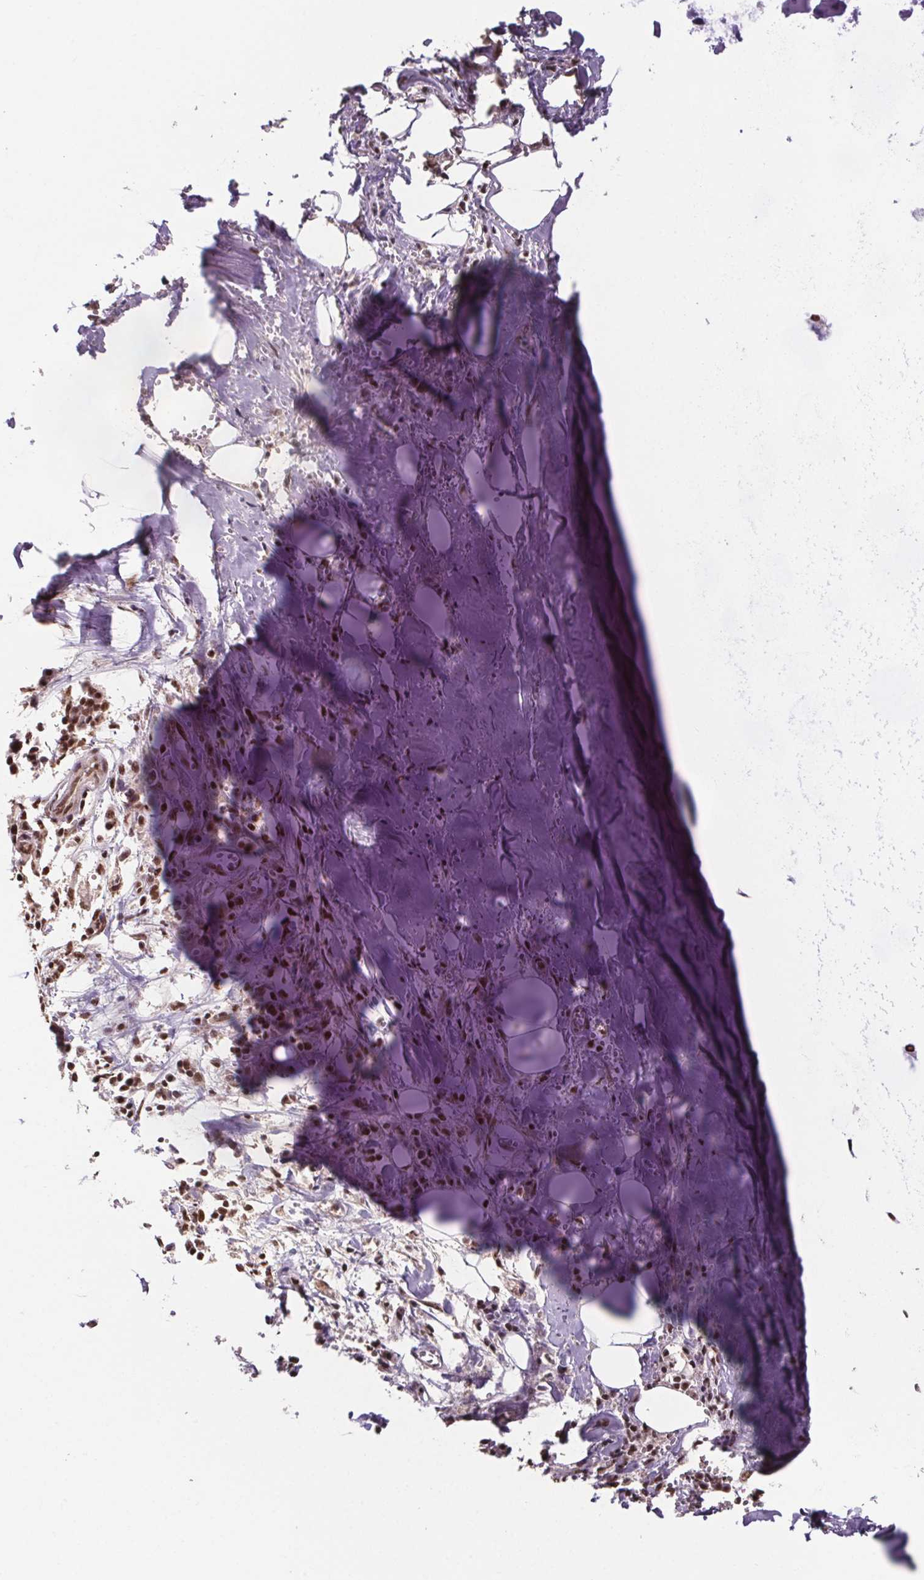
{"staining": {"intensity": "moderate", "quantity": "<25%", "location": "nuclear"}, "tissue": "adipose tissue", "cell_type": "Adipocytes", "image_type": "normal", "snomed": [{"axis": "morphology", "description": "Normal tissue, NOS"}, {"axis": "morphology", "description": "Squamous cell carcinoma, NOS"}, {"axis": "topography", "description": "Cartilage tissue"}, {"axis": "topography", "description": "Bronchus"}, {"axis": "topography", "description": "Lung"}], "caption": "Adipose tissue stained with immunohistochemistry exhibits moderate nuclear positivity in about <25% of adipocytes.", "gene": "JARID2", "patient": {"sex": "male", "age": 66}}